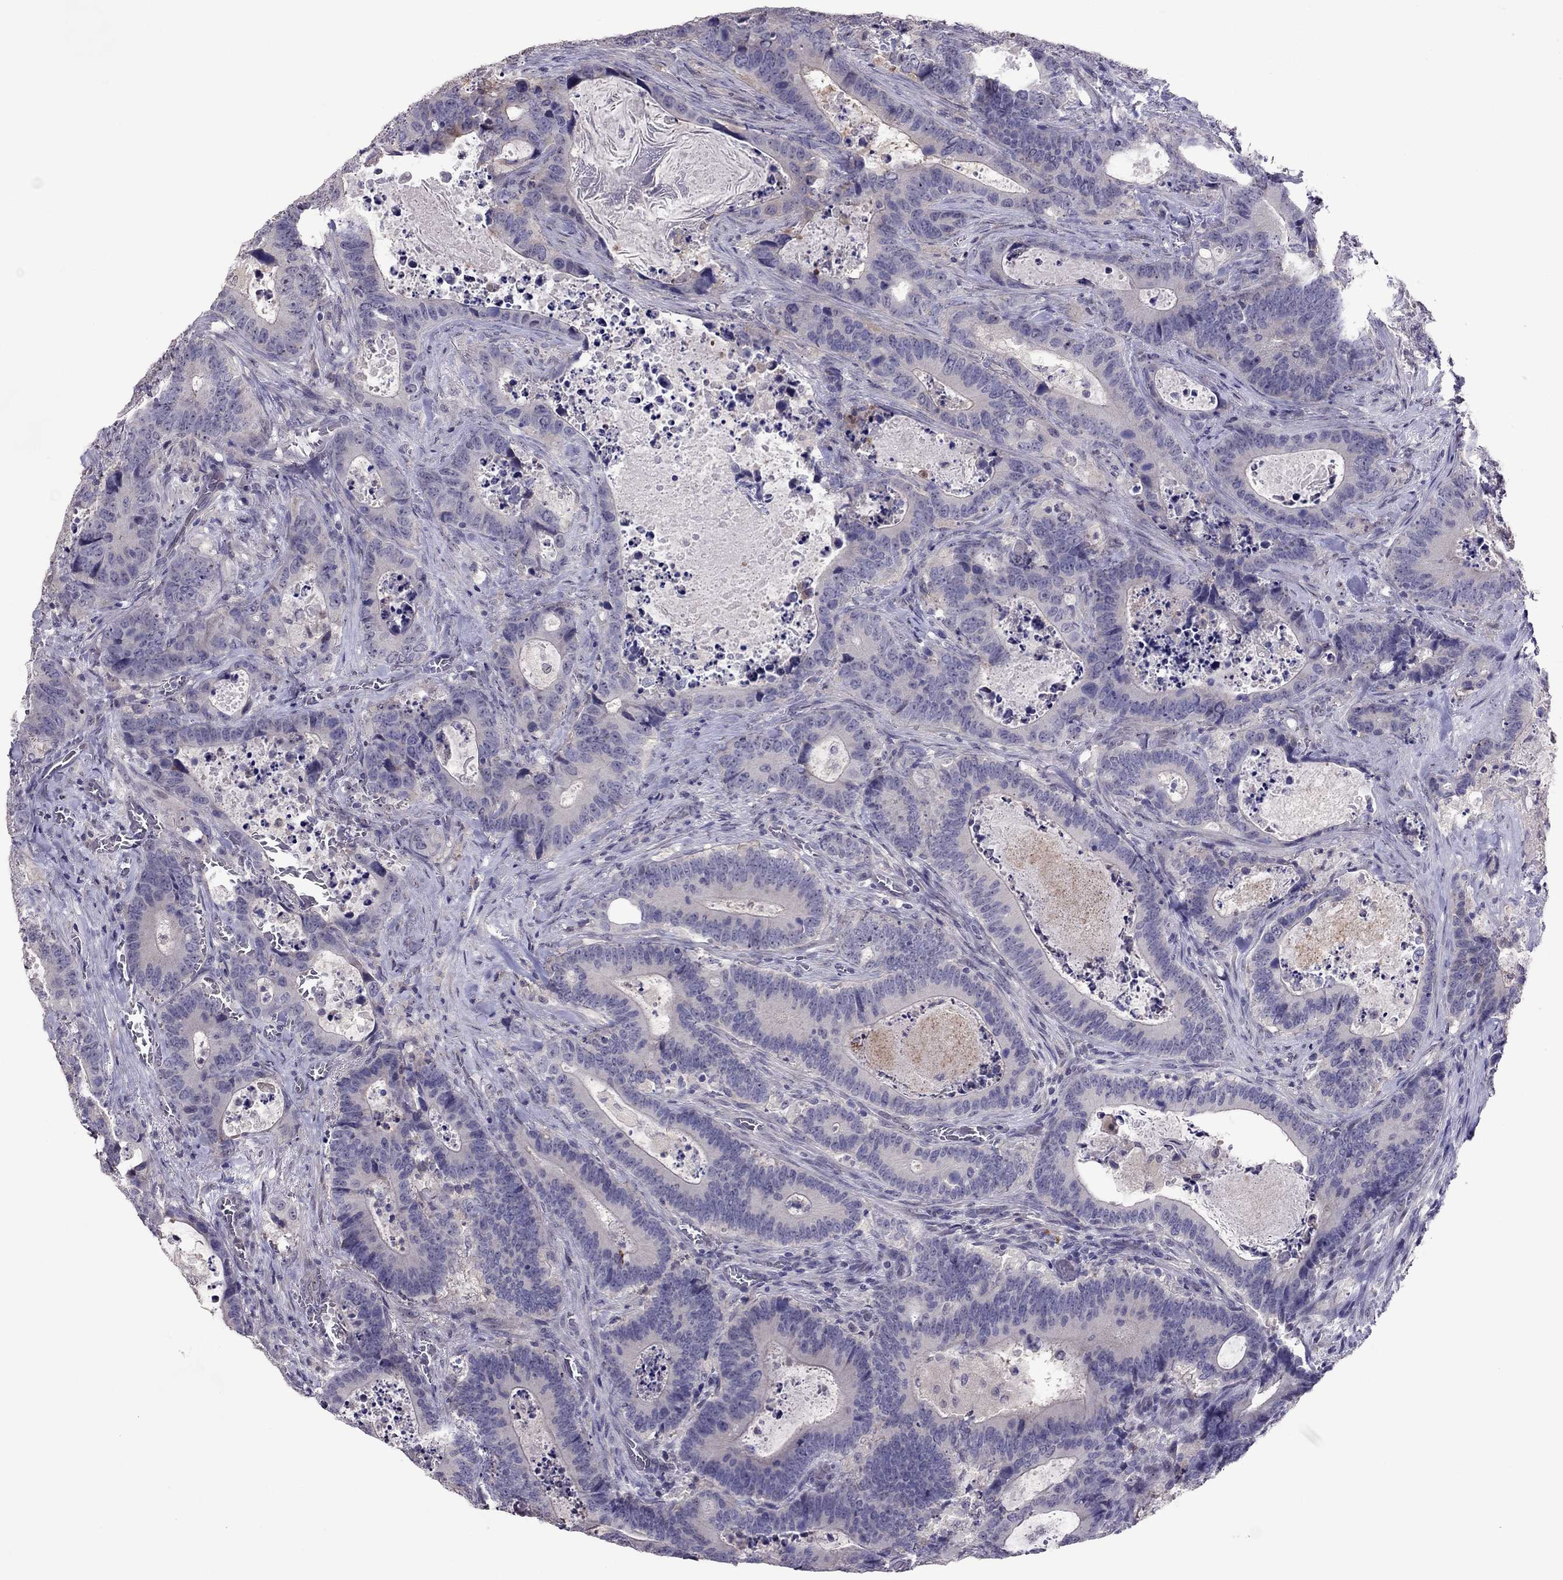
{"staining": {"intensity": "negative", "quantity": "none", "location": "none"}, "tissue": "colorectal cancer", "cell_type": "Tumor cells", "image_type": "cancer", "snomed": [{"axis": "morphology", "description": "Adenocarcinoma, NOS"}, {"axis": "topography", "description": "Colon"}], "caption": "High magnification brightfield microscopy of adenocarcinoma (colorectal) stained with DAB (brown) and counterstained with hematoxylin (blue): tumor cells show no significant expression.", "gene": "LRRC46", "patient": {"sex": "female", "age": 82}}